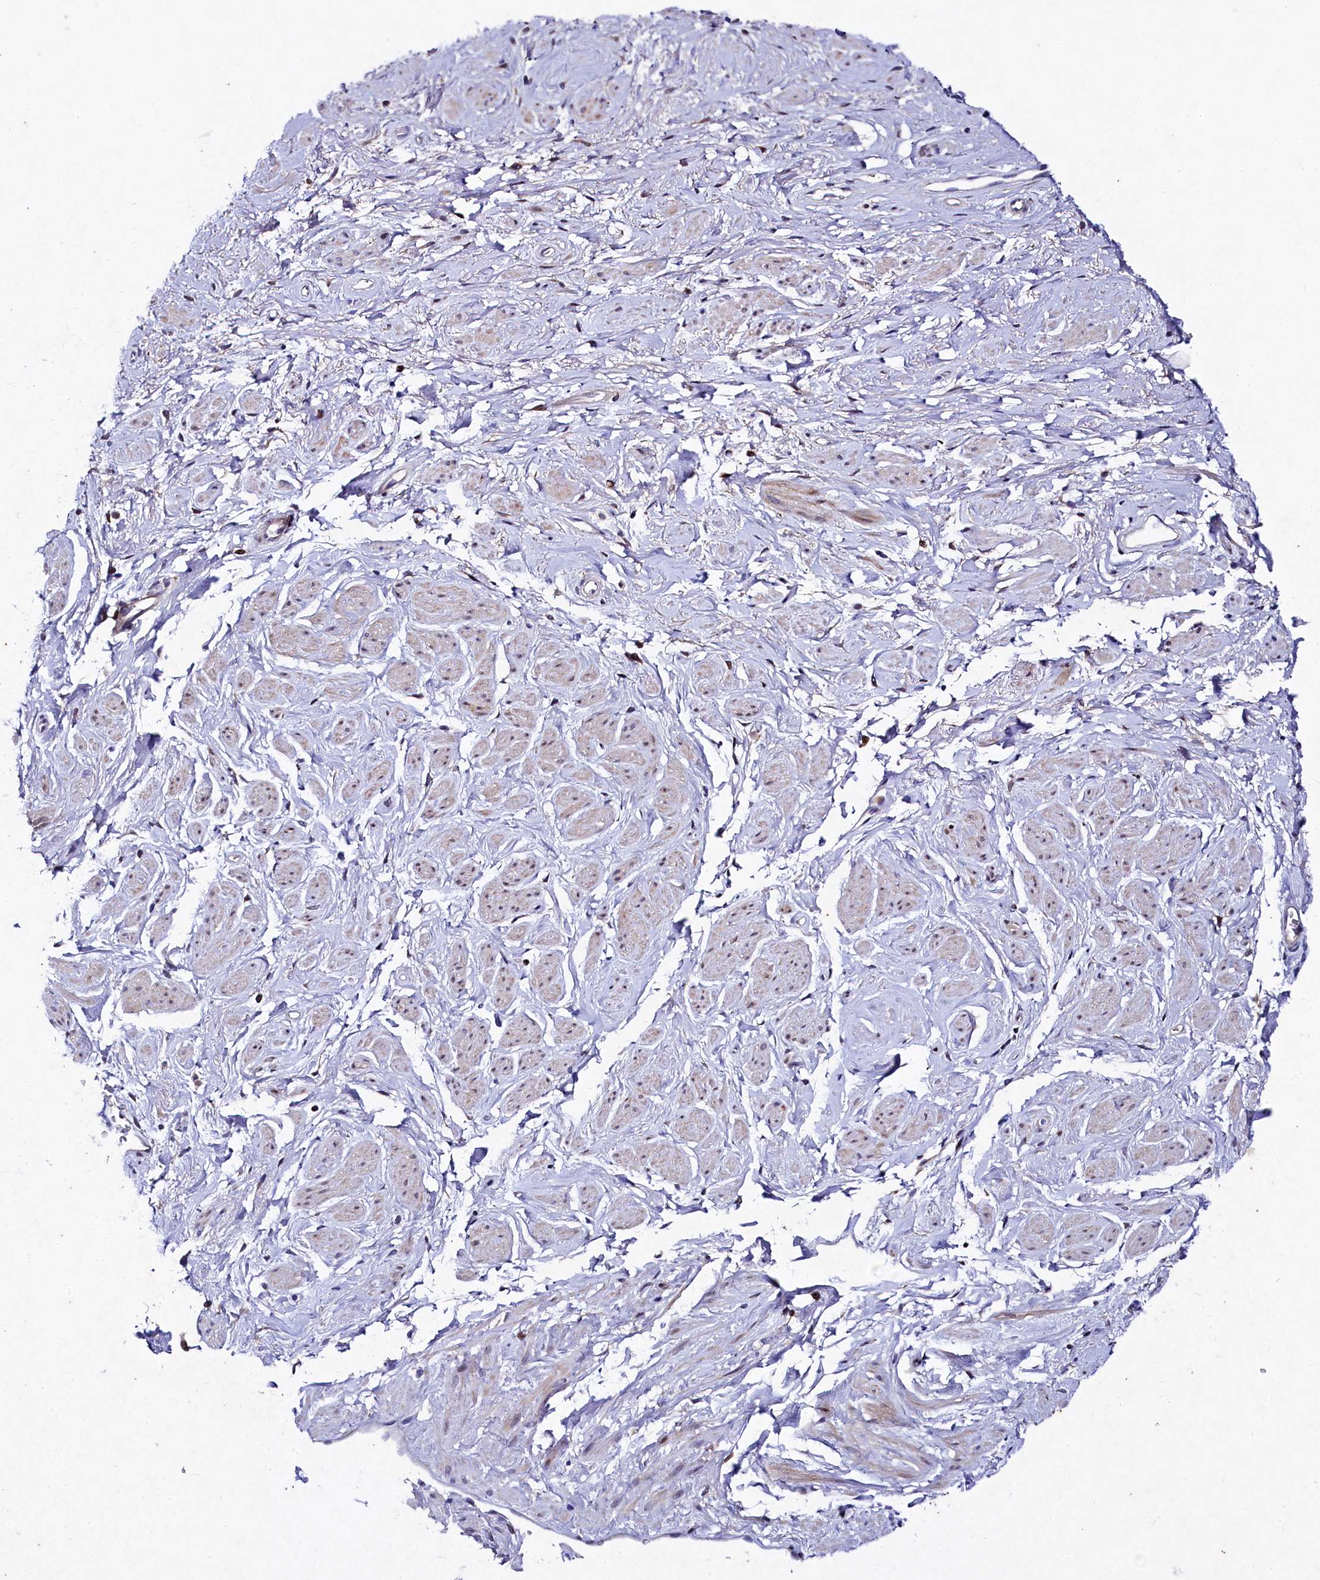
{"staining": {"intensity": "negative", "quantity": "none", "location": "none"}, "tissue": "adipose tissue", "cell_type": "Adipocytes", "image_type": "normal", "snomed": [{"axis": "morphology", "description": "Normal tissue, NOS"}, {"axis": "morphology", "description": "Adenocarcinoma, NOS"}, {"axis": "topography", "description": "Rectum"}, {"axis": "topography", "description": "Vagina"}, {"axis": "topography", "description": "Peripheral nerve tissue"}], "caption": "Adipocytes are negative for brown protein staining in normal adipose tissue. (DAB (3,3'-diaminobenzidine) IHC visualized using brightfield microscopy, high magnification).", "gene": "TGDS", "patient": {"sex": "female", "age": 71}}